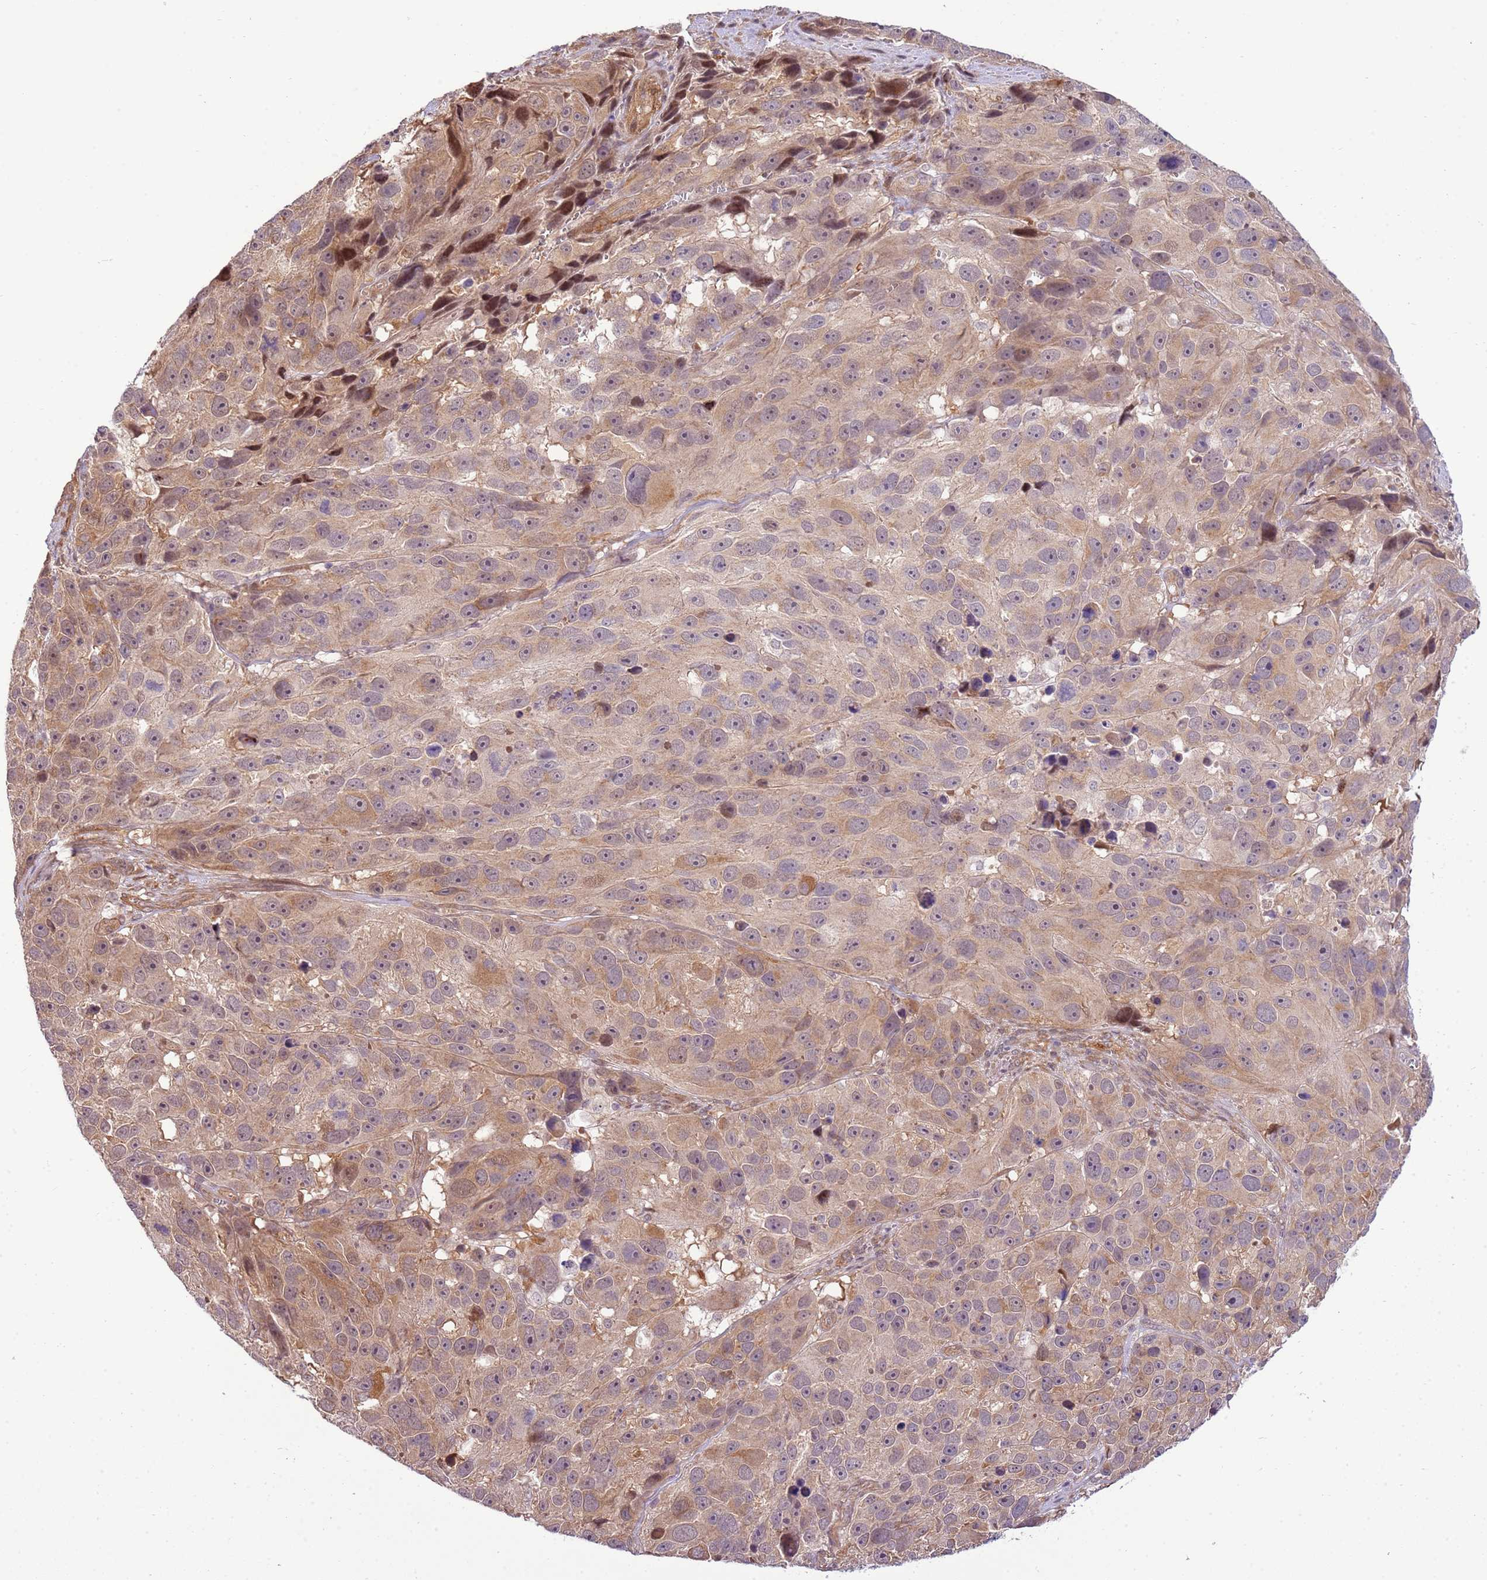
{"staining": {"intensity": "moderate", "quantity": "<25%", "location": "cytoplasmic/membranous,nuclear"}, "tissue": "melanoma", "cell_type": "Tumor cells", "image_type": "cancer", "snomed": [{"axis": "morphology", "description": "Malignant melanoma, NOS"}, {"axis": "topography", "description": "Skin"}], "caption": "Immunohistochemical staining of human melanoma demonstrates moderate cytoplasmic/membranous and nuclear protein staining in approximately <25% of tumor cells.", "gene": "SCARA3", "patient": {"sex": "male", "age": 84}}